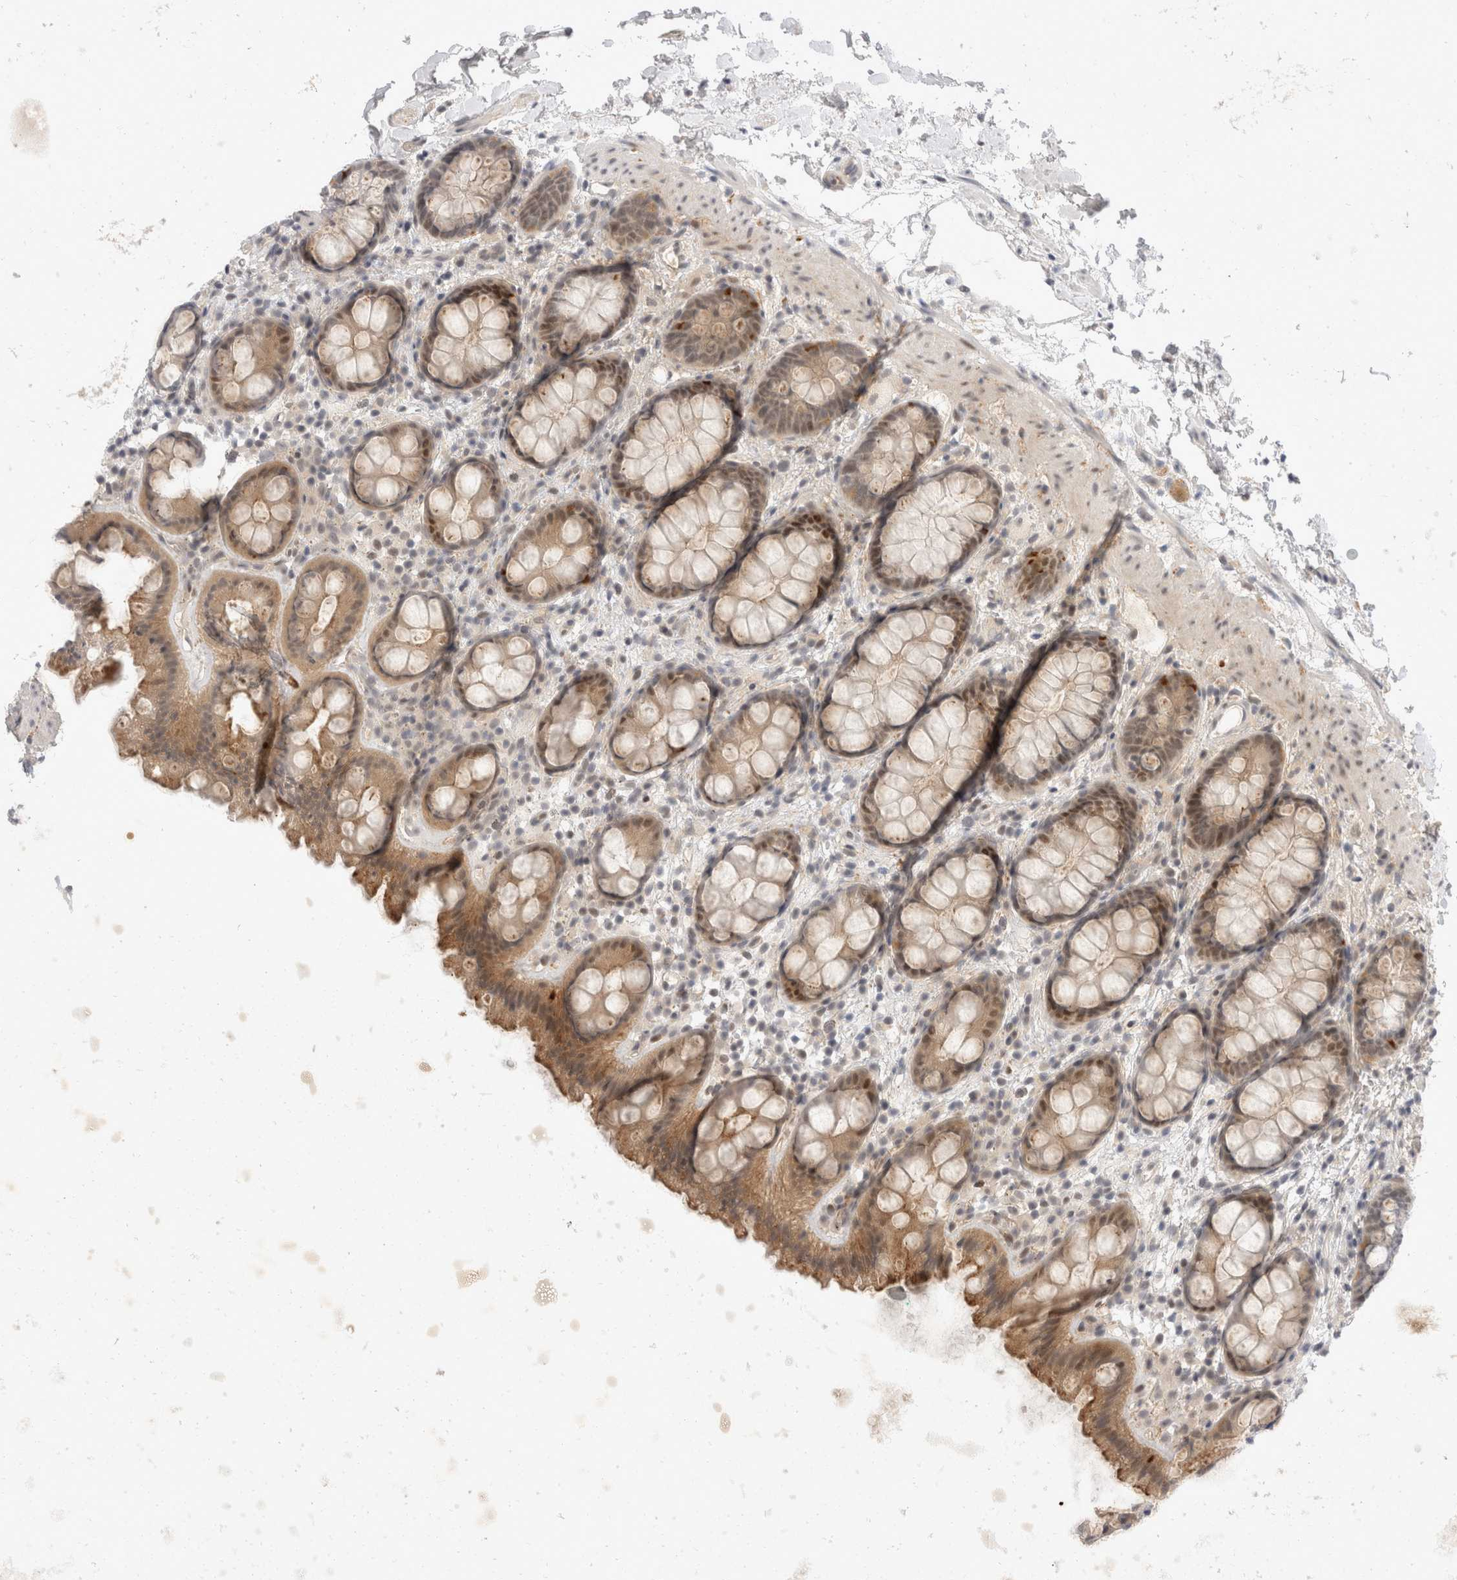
{"staining": {"intensity": "moderate", "quantity": ">75%", "location": "cytoplasmic/membranous,nuclear"}, "tissue": "rectum", "cell_type": "Glandular cells", "image_type": "normal", "snomed": [{"axis": "morphology", "description": "Normal tissue, NOS"}, {"axis": "topography", "description": "Rectum"}], "caption": "Immunohistochemistry histopathology image of normal rectum stained for a protein (brown), which displays medium levels of moderate cytoplasmic/membranous,nuclear expression in approximately >75% of glandular cells.", "gene": "TOM1L2", "patient": {"sex": "female", "age": 65}}